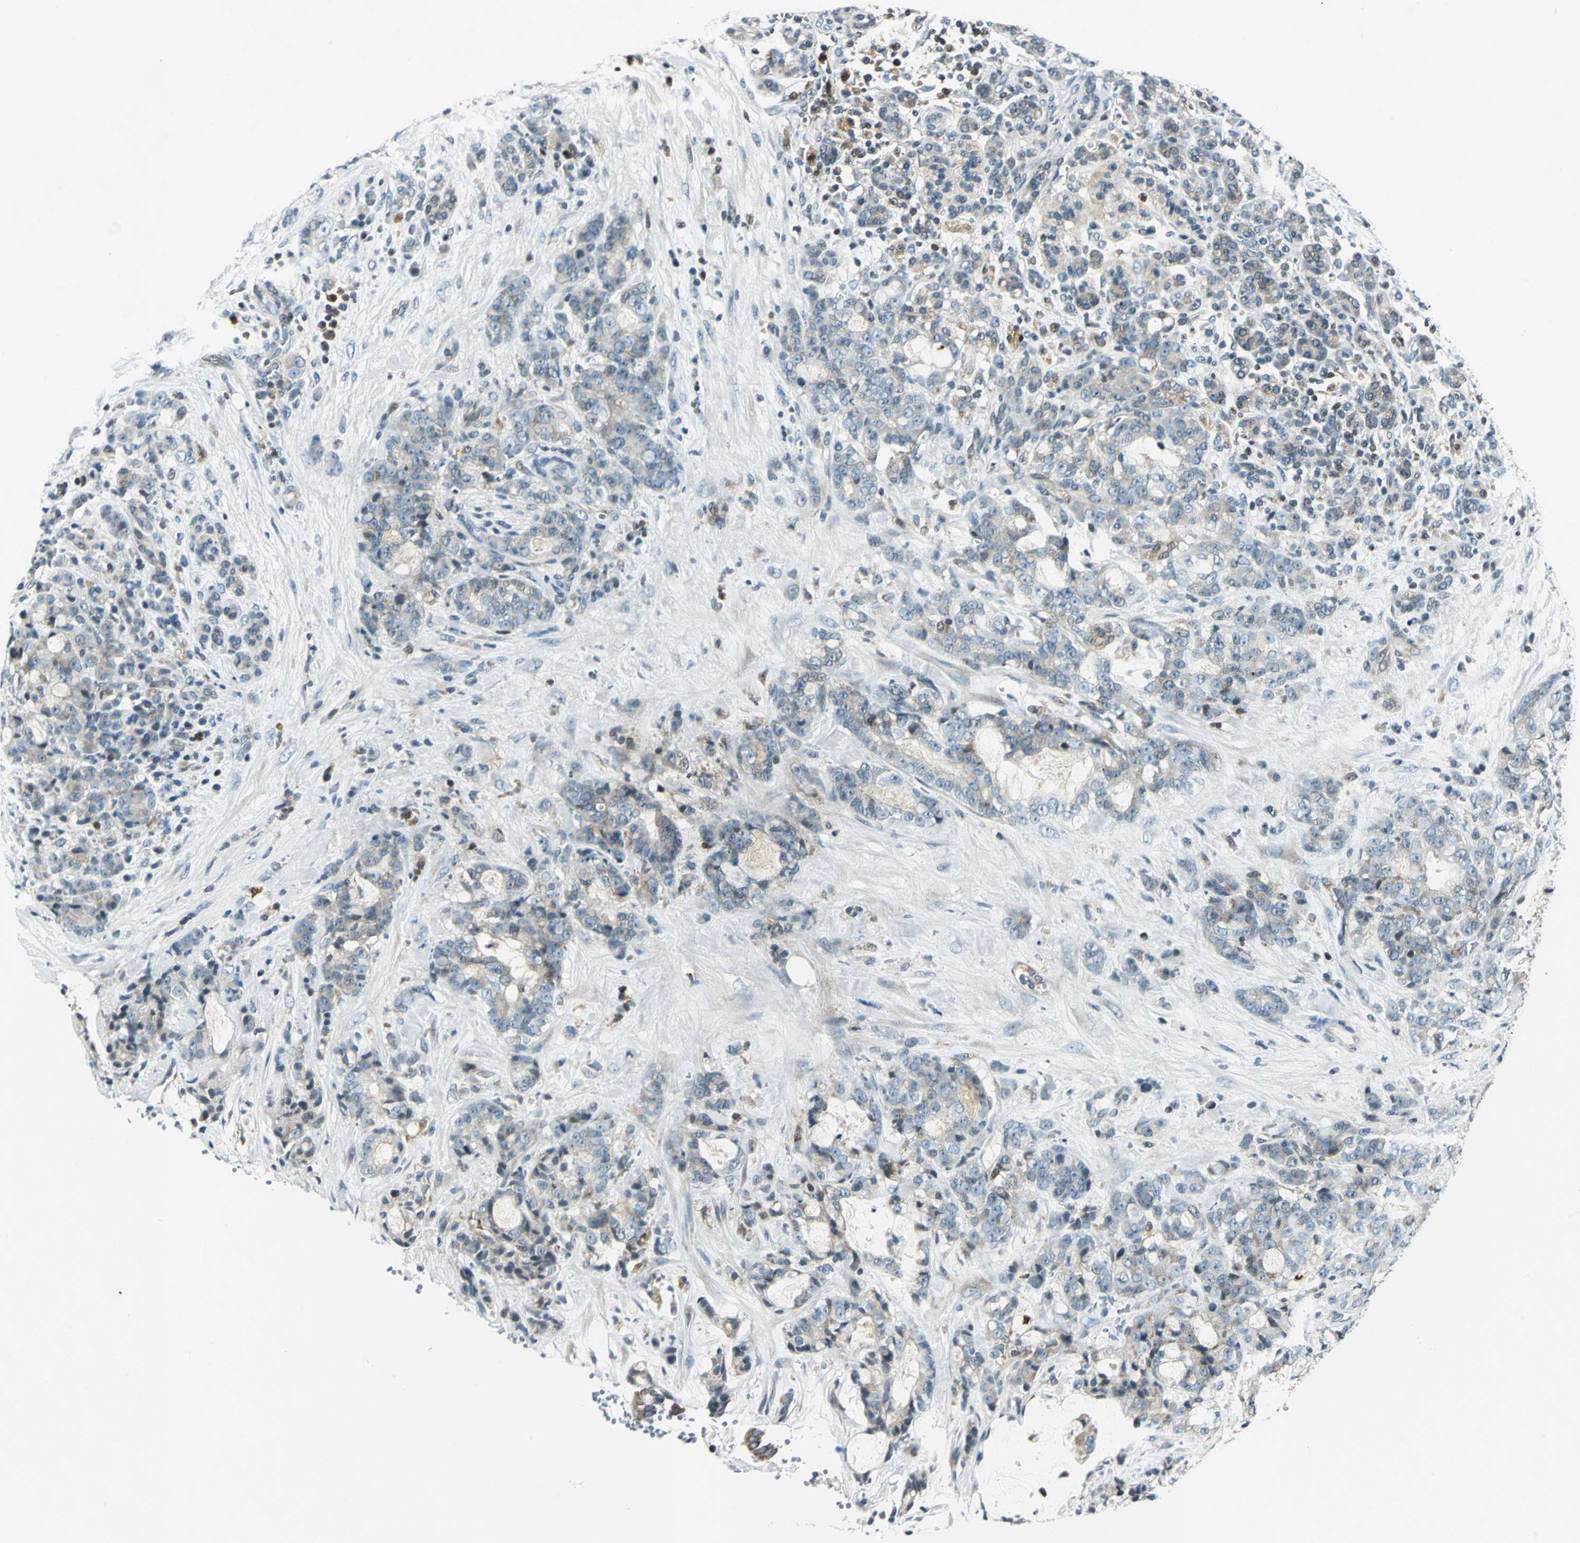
{"staining": {"intensity": "moderate", "quantity": "25%-75%", "location": "cytoplasmic/membranous"}, "tissue": "pancreatic cancer", "cell_type": "Tumor cells", "image_type": "cancer", "snomed": [{"axis": "morphology", "description": "Adenocarcinoma, NOS"}, {"axis": "topography", "description": "Pancreas"}], "caption": "This is a histology image of immunohistochemistry (IHC) staining of pancreatic cancer, which shows moderate positivity in the cytoplasmic/membranous of tumor cells.", "gene": "USP40", "patient": {"sex": "female", "age": 73}}